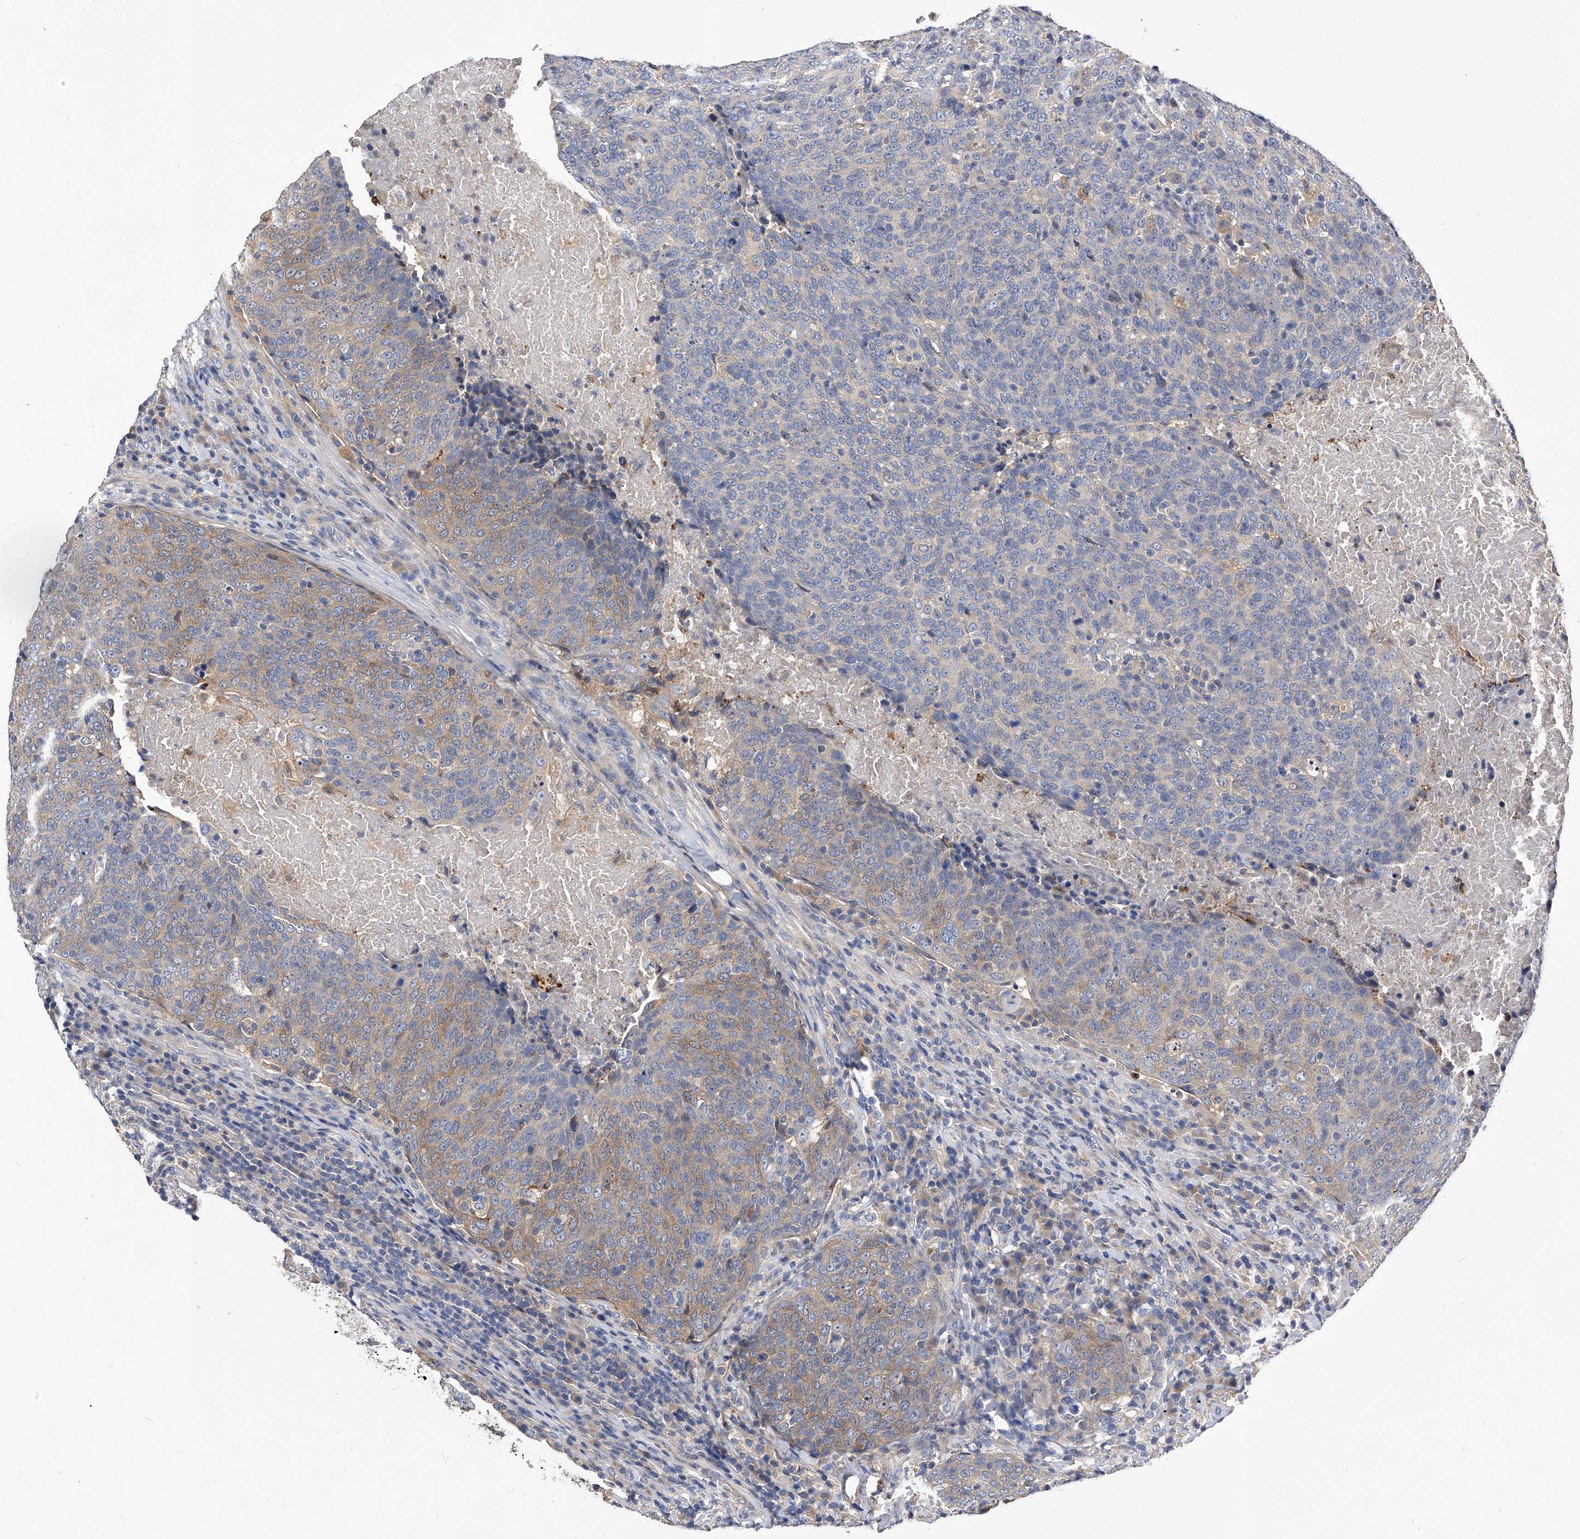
{"staining": {"intensity": "weak", "quantity": "25%-75%", "location": "cytoplasmic/membranous"}, "tissue": "head and neck cancer", "cell_type": "Tumor cells", "image_type": "cancer", "snomed": [{"axis": "morphology", "description": "Squamous cell carcinoma, NOS"}, {"axis": "morphology", "description": "Squamous cell carcinoma, metastatic, NOS"}, {"axis": "topography", "description": "Lymph node"}, {"axis": "topography", "description": "Head-Neck"}], "caption": "A brown stain labels weak cytoplasmic/membranous positivity of a protein in head and neck cancer tumor cells. The staining was performed using DAB (3,3'-diaminobenzidine) to visualize the protein expression in brown, while the nuclei were stained in blue with hematoxylin (Magnification: 20x).", "gene": "ARL4C", "patient": {"sex": "male", "age": 62}}